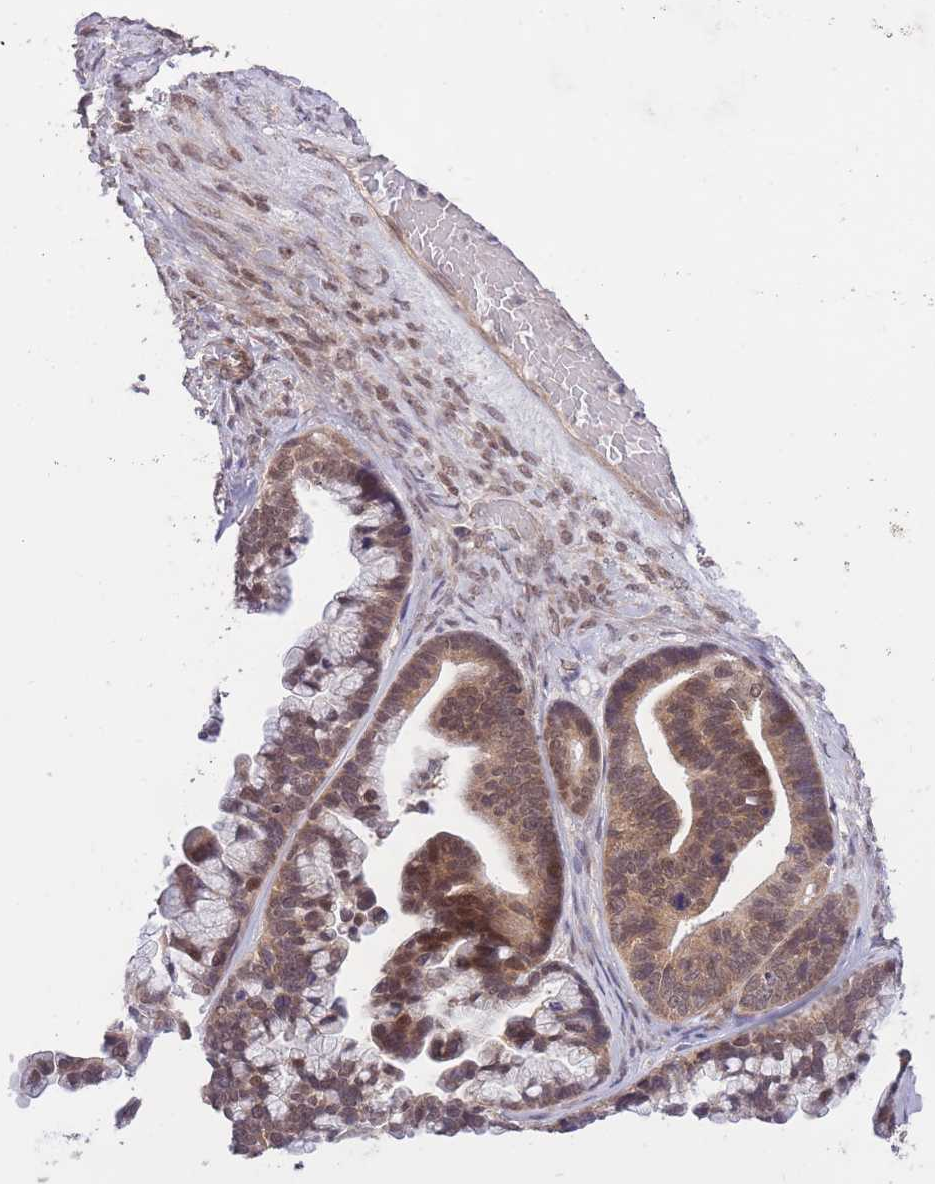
{"staining": {"intensity": "weak", "quantity": ">75%", "location": "cytoplasmic/membranous"}, "tissue": "ovarian cancer", "cell_type": "Tumor cells", "image_type": "cancer", "snomed": [{"axis": "morphology", "description": "Cystadenocarcinoma, serous, NOS"}, {"axis": "topography", "description": "Ovary"}], "caption": "Immunohistochemistry of human ovarian cancer demonstrates low levels of weak cytoplasmic/membranous expression in approximately >75% of tumor cells. The staining is performed using DAB (3,3'-diaminobenzidine) brown chromogen to label protein expression. The nuclei are counter-stained blue using hematoxylin.", "gene": "ELOA2", "patient": {"sex": "female", "age": 56}}